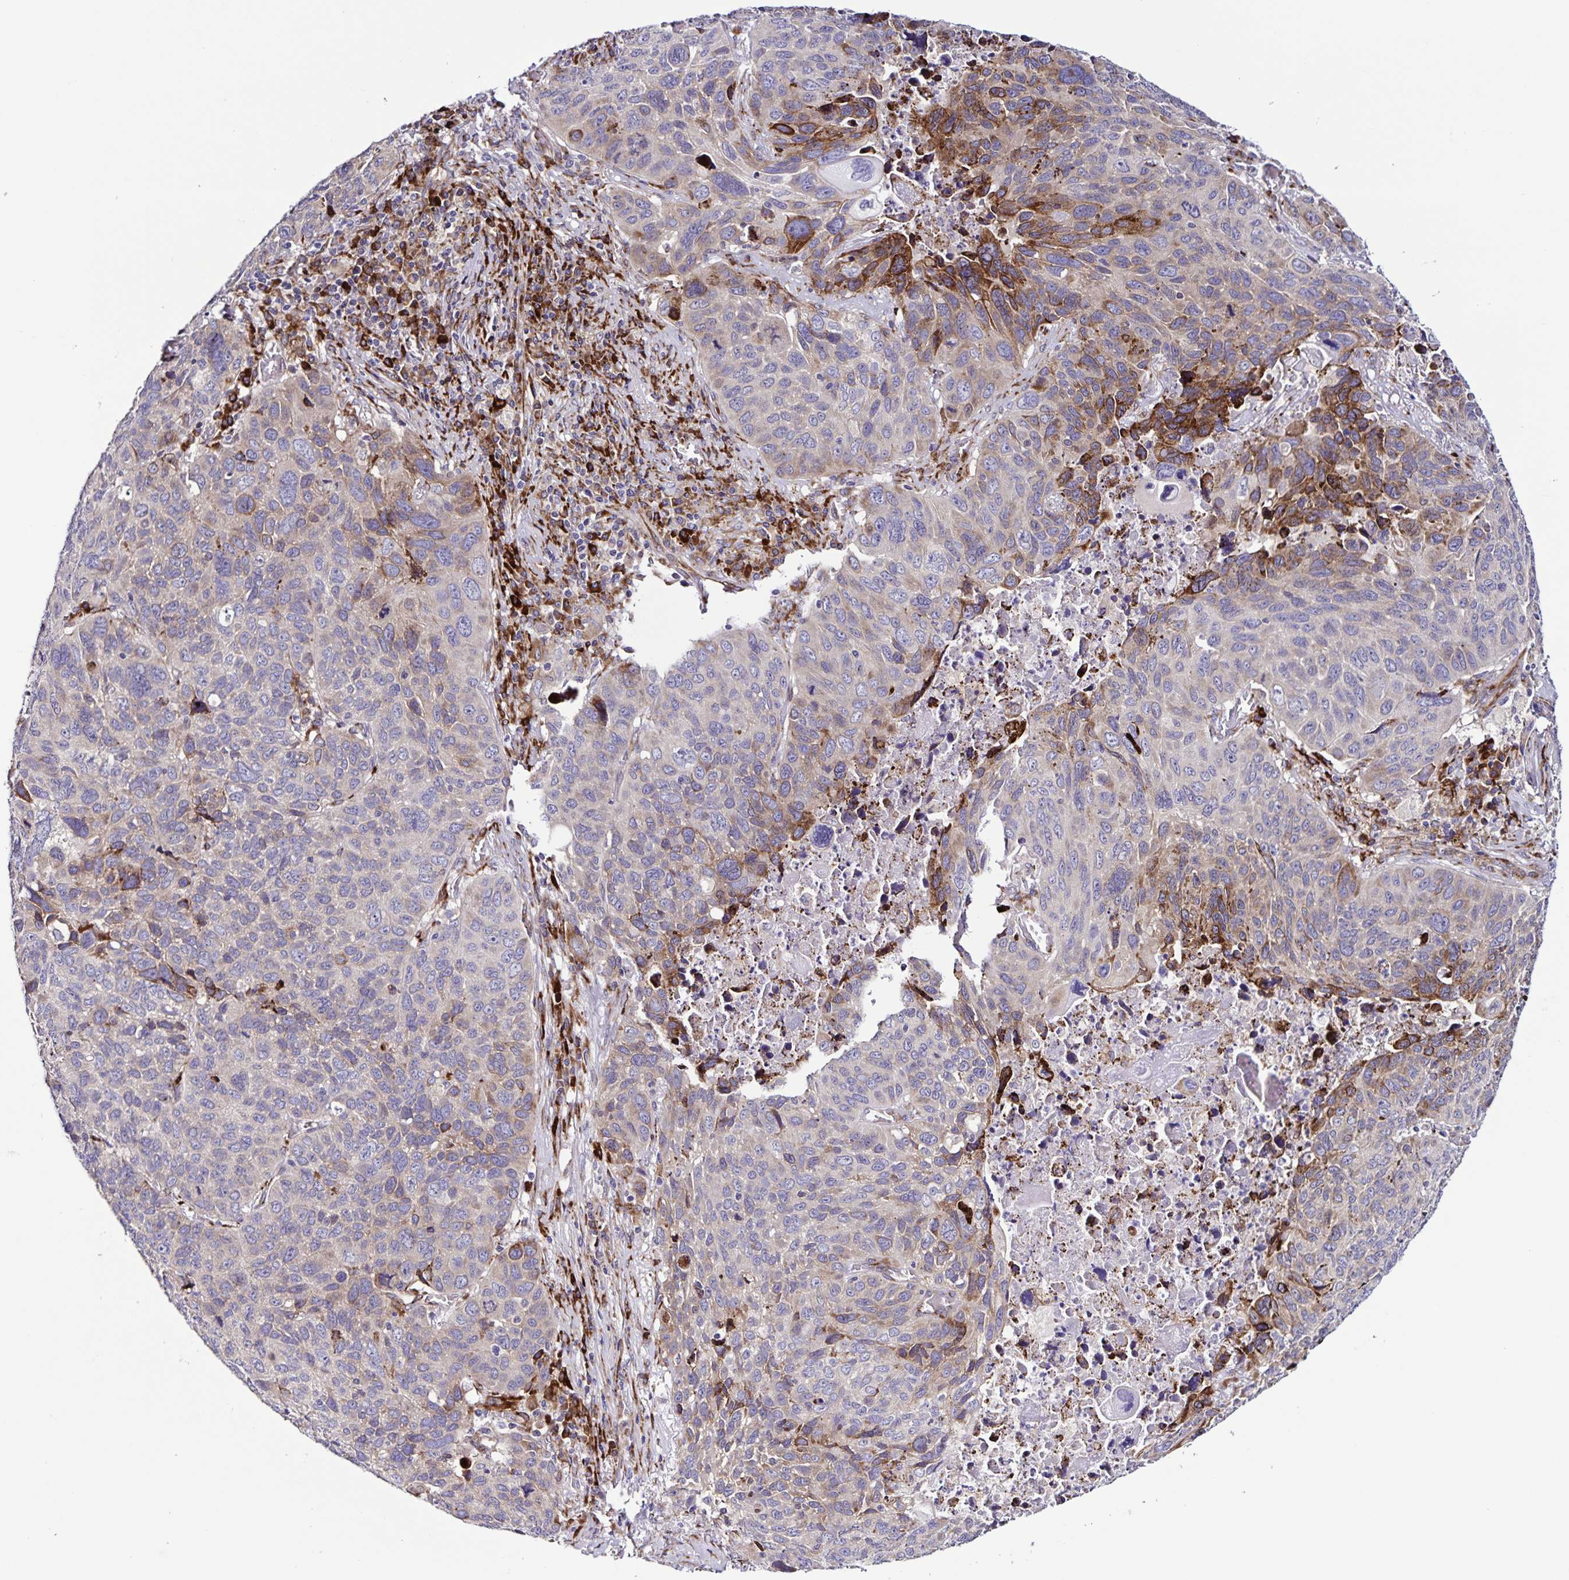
{"staining": {"intensity": "moderate", "quantity": "<25%", "location": "cytoplasmic/membranous"}, "tissue": "lung cancer", "cell_type": "Tumor cells", "image_type": "cancer", "snomed": [{"axis": "morphology", "description": "Squamous cell carcinoma, NOS"}, {"axis": "topography", "description": "Lung"}], "caption": "A brown stain highlights moderate cytoplasmic/membranous positivity of a protein in squamous cell carcinoma (lung) tumor cells. (Stains: DAB in brown, nuclei in blue, Microscopy: brightfield microscopy at high magnification).", "gene": "OSBPL5", "patient": {"sex": "male", "age": 68}}